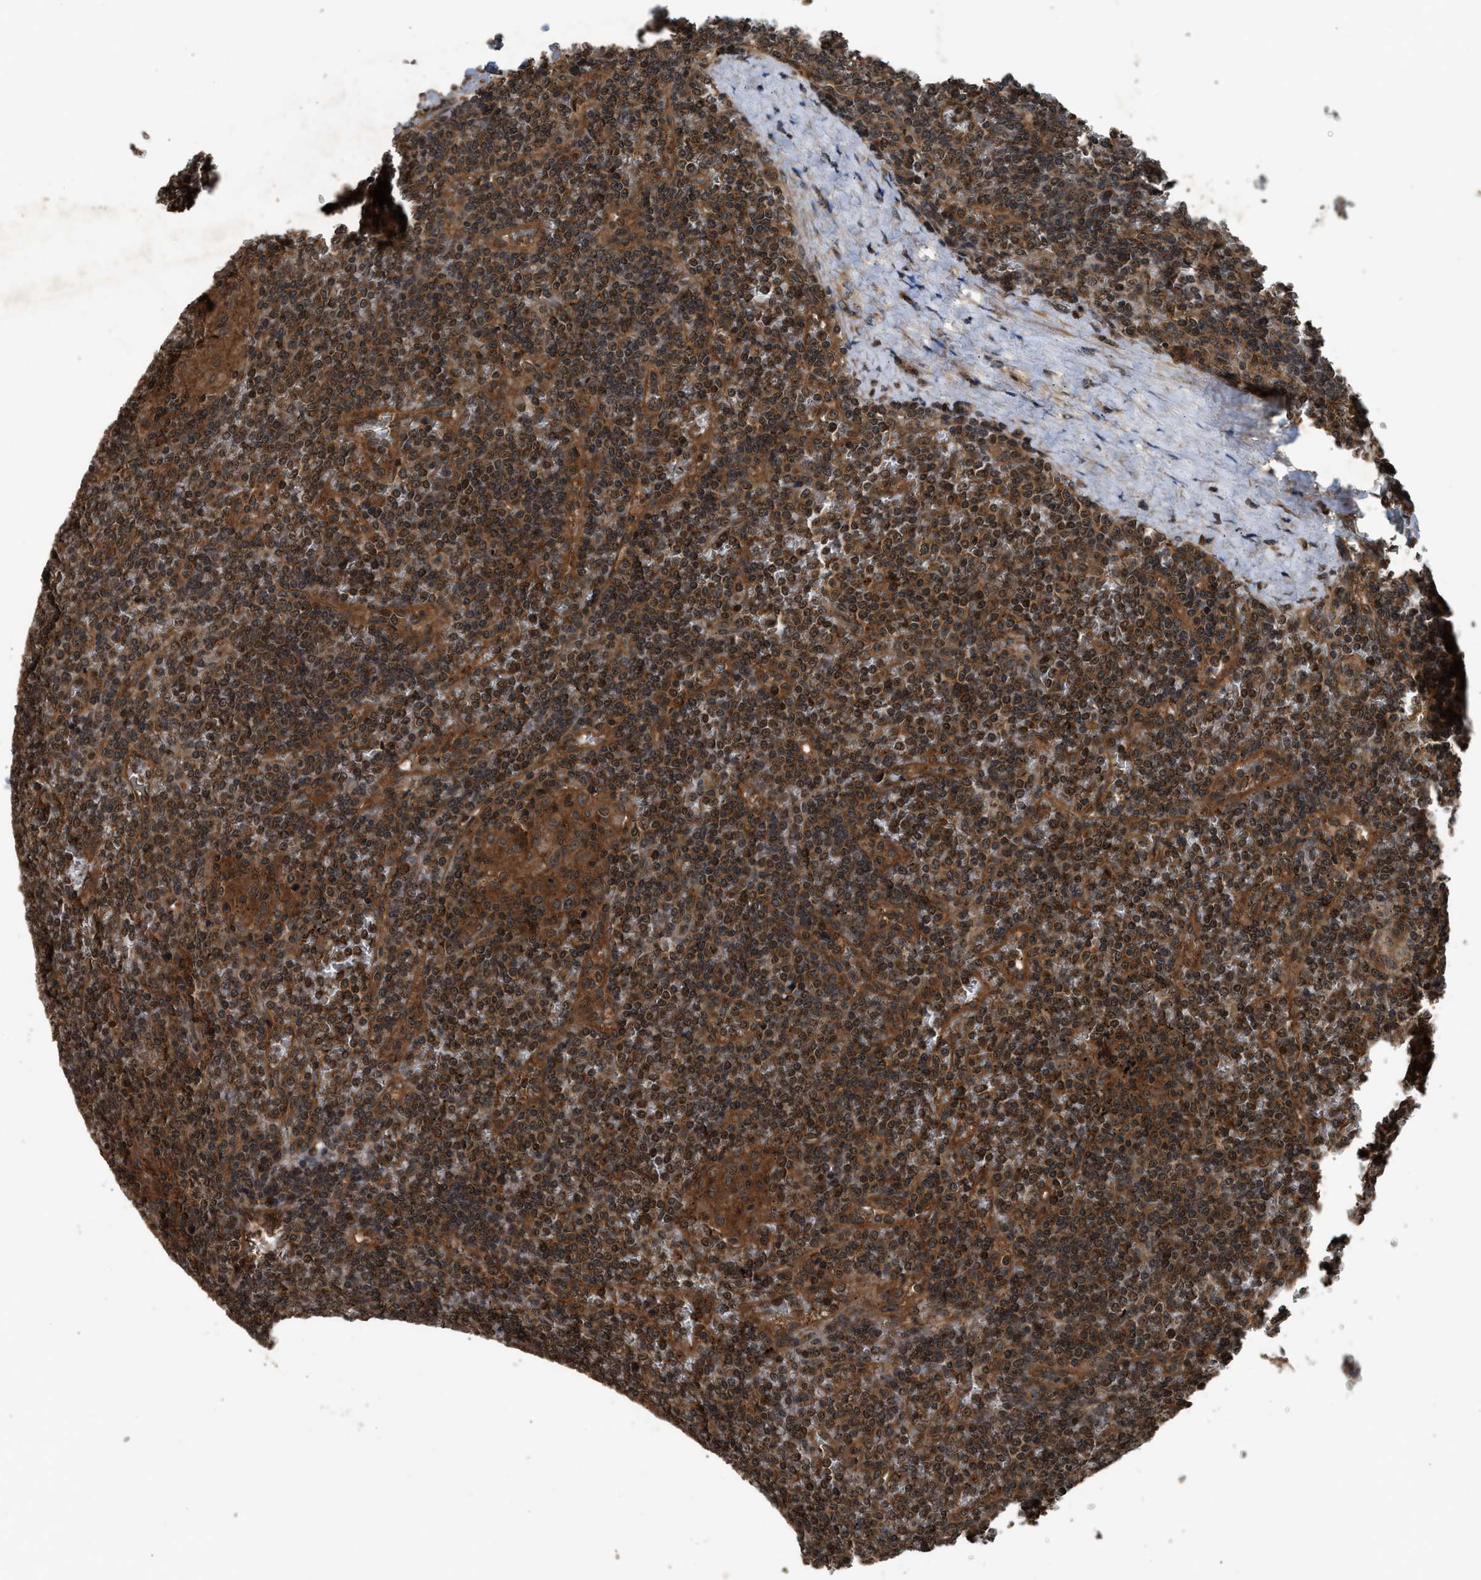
{"staining": {"intensity": "moderate", "quantity": ">75%", "location": "cytoplasmic/membranous,nuclear"}, "tissue": "lymphoma", "cell_type": "Tumor cells", "image_type": "cancer", "snomed": [{"axis": "morphology", "description": "Malignant lymphoma, non-Hodgkin's type, Low grade"}, {"axis": "topography", "description": "Spleen"}], "caption": "Human lymphoma stained with a protein marker exhibits moderate staining in tumor cells.", "gene": "RPS6KB1", "patient": {"sex": "female", "age": 19}}